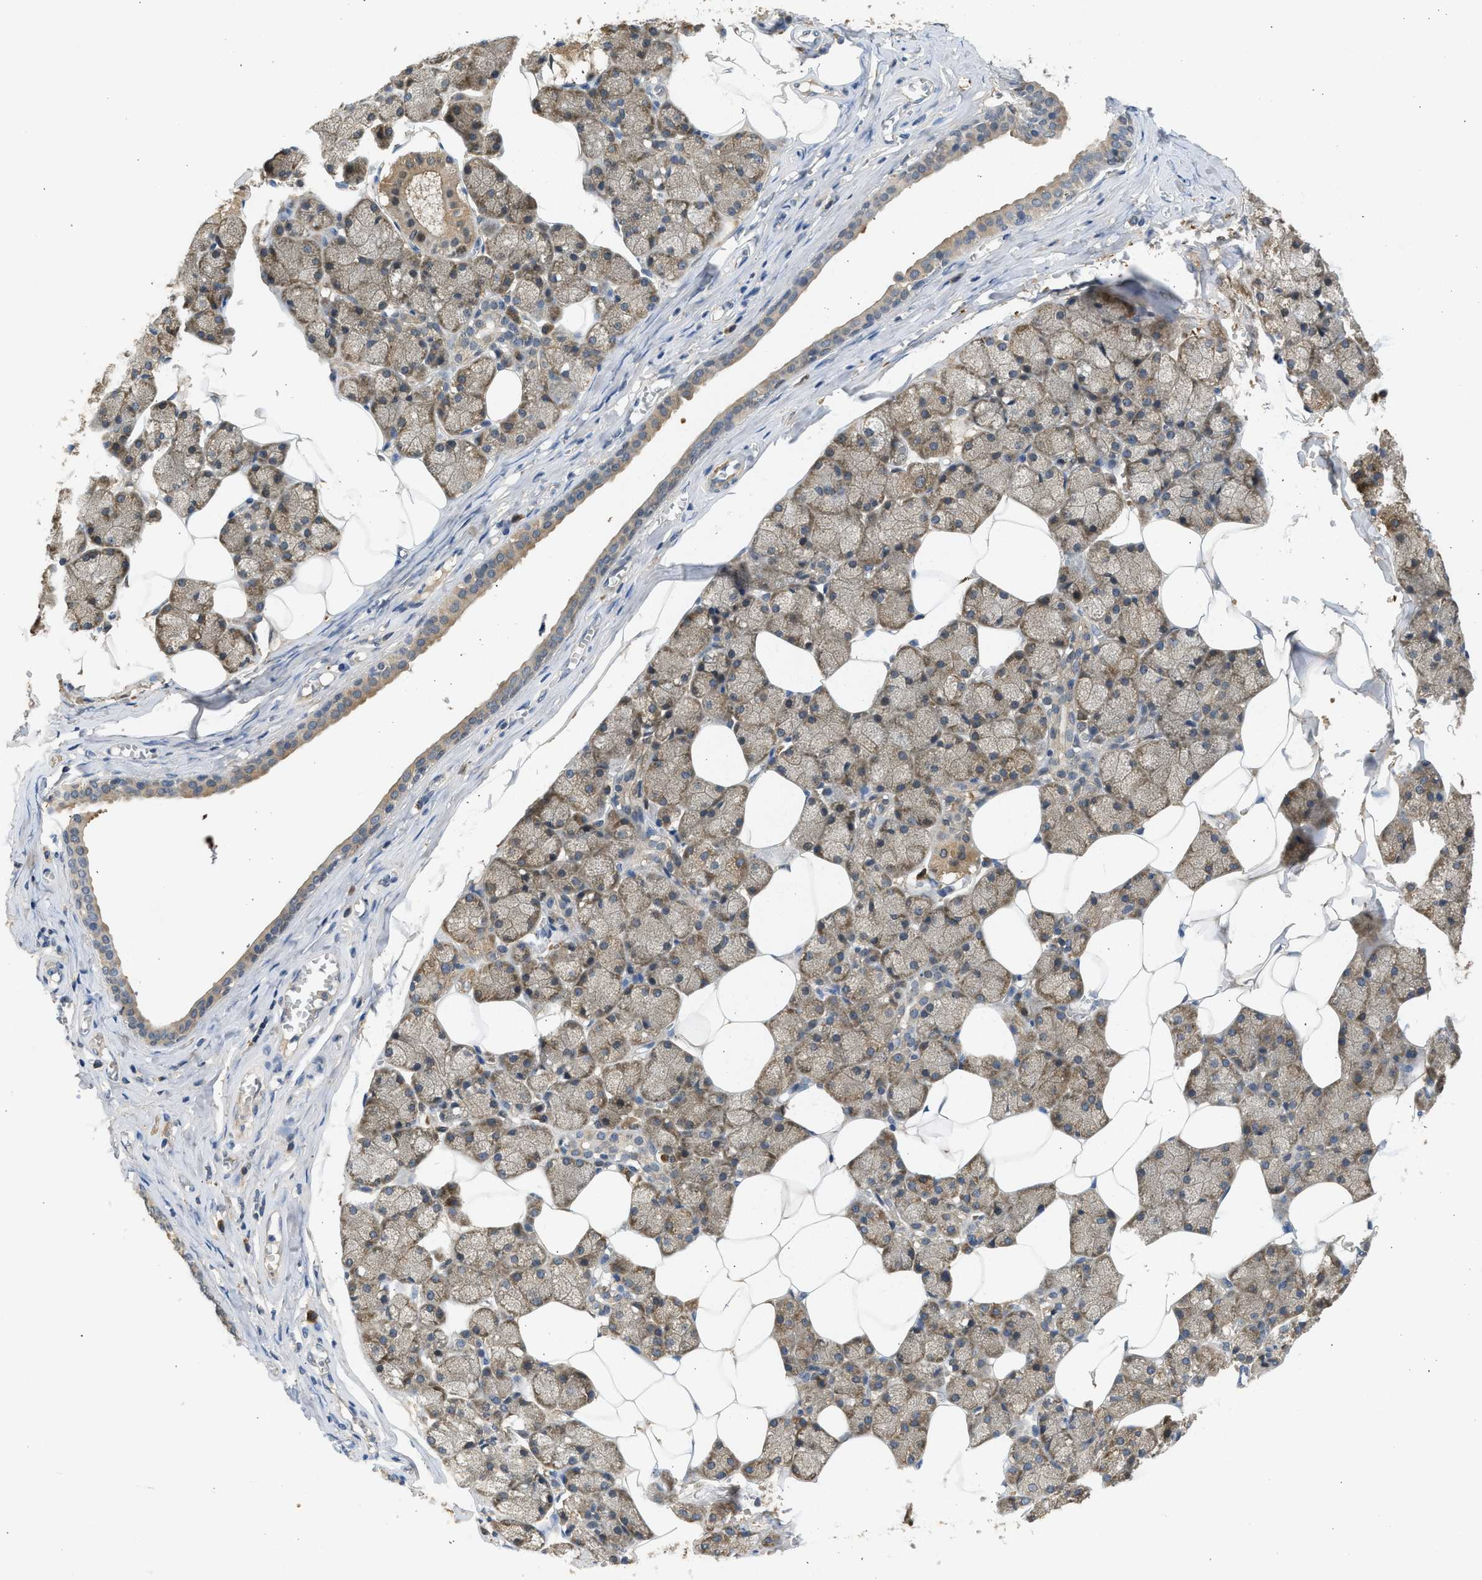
{"staining": {"intensity": "moderate", "quantity": ">75%", "location": "cytoplasmic/membranous"}, "tissue": "salivary gland", "cell_type": "Glandular cells", "image_type": "normal", "snomed": [{"axis": "morphology", "description": "Normal tissue, NOS"}, {"axis": "topography", "description": "Salivary gland"}], "caption": "A medium amount of moderate cytoplasmic/membranous positivity is present in approximately >75% of glandular cells in normal salivary gland.", "gene": "MAPK7", "patient": {"sex": "male", "age": 62}}